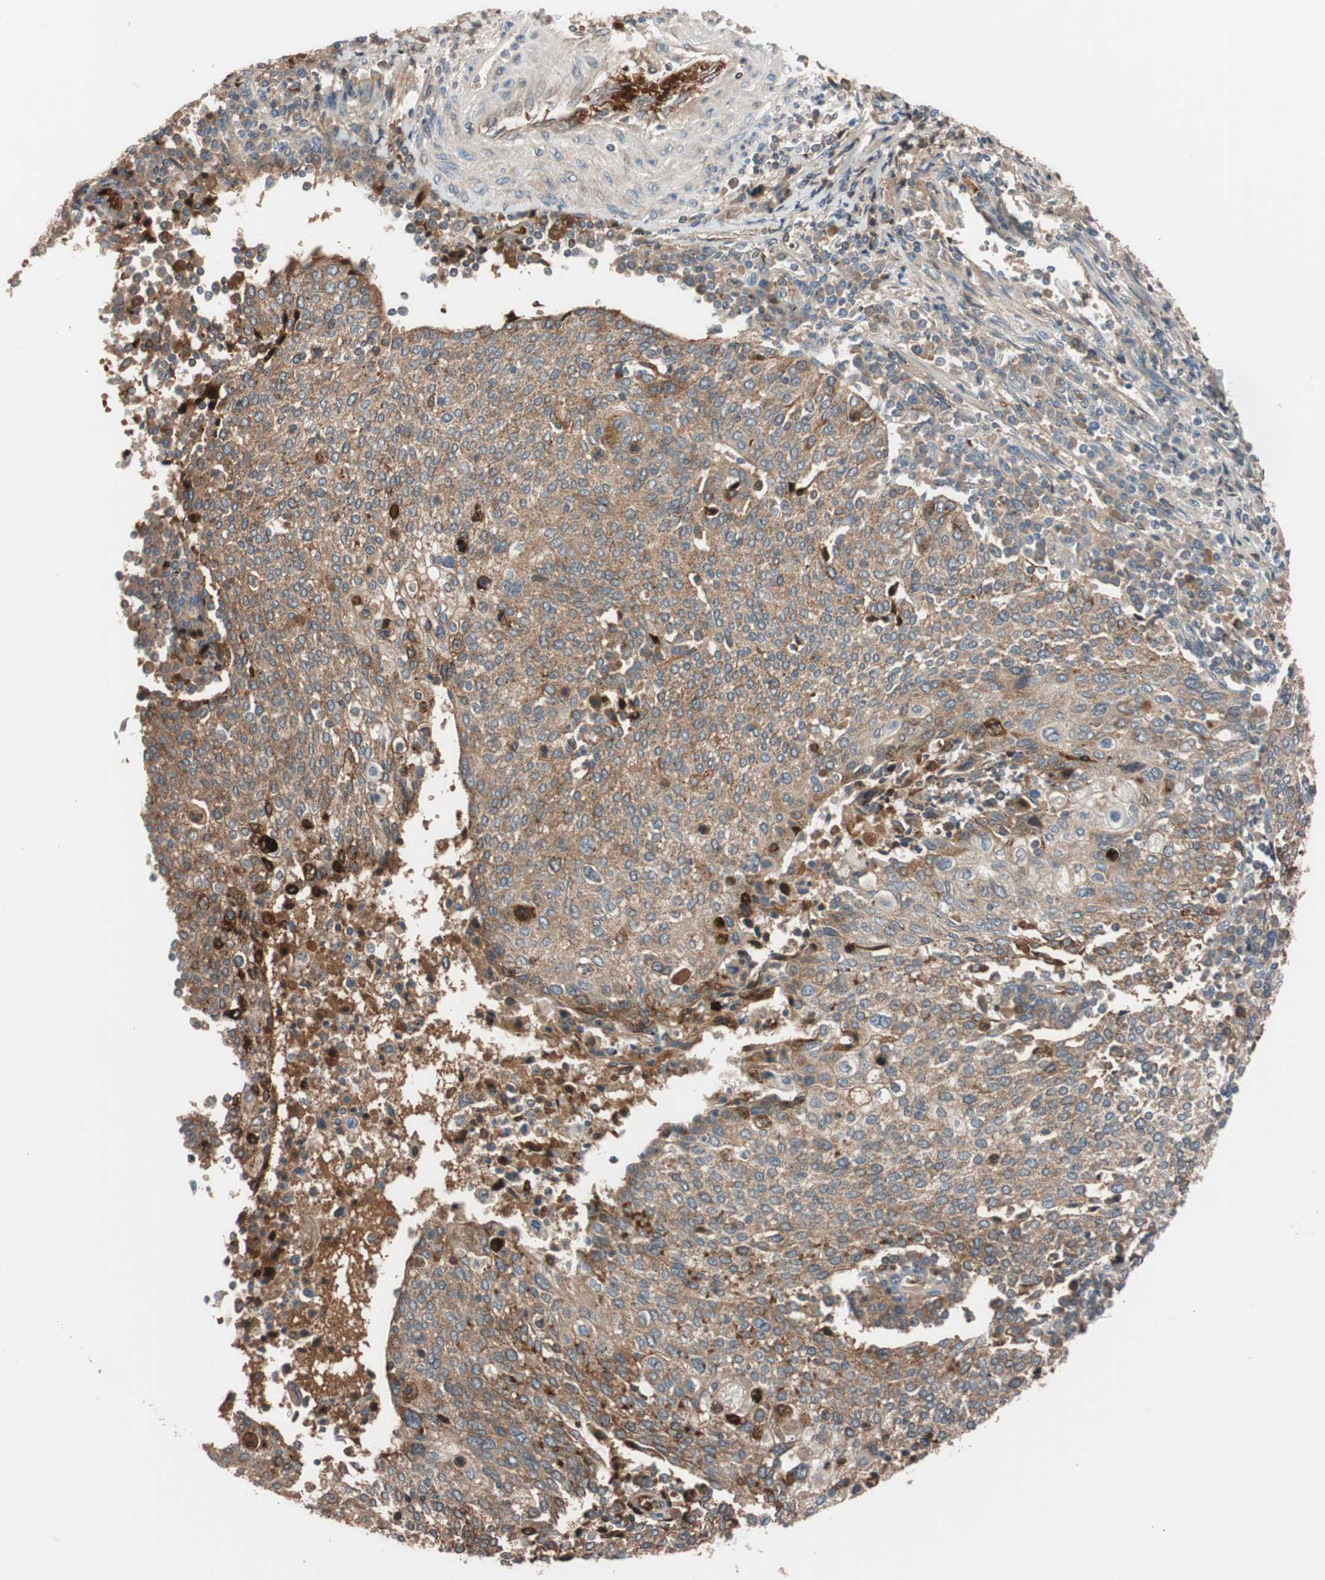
{"staining": {"intensity": "moderate", "quantity": ">75%", "location": "cytoplasmic/membranous"}, "tissue": "cervical cancer", "cell_type": "Tumor cells", "image_type": "cancer", "snomed": [{"axis": "morphology", "description": "Squamous cell carcinoma, NOS"}, {"axis": "topography", "description": "Cervix"}], "caption": "The histopathology image shows staining of squamous cell carcinoma (cervical), revealing moderate cytoplasmic/membranous protein positivity (brown color) within tumor cells.", "gene": "SDC4", "patient": {"sex": "female", "age": 40}}